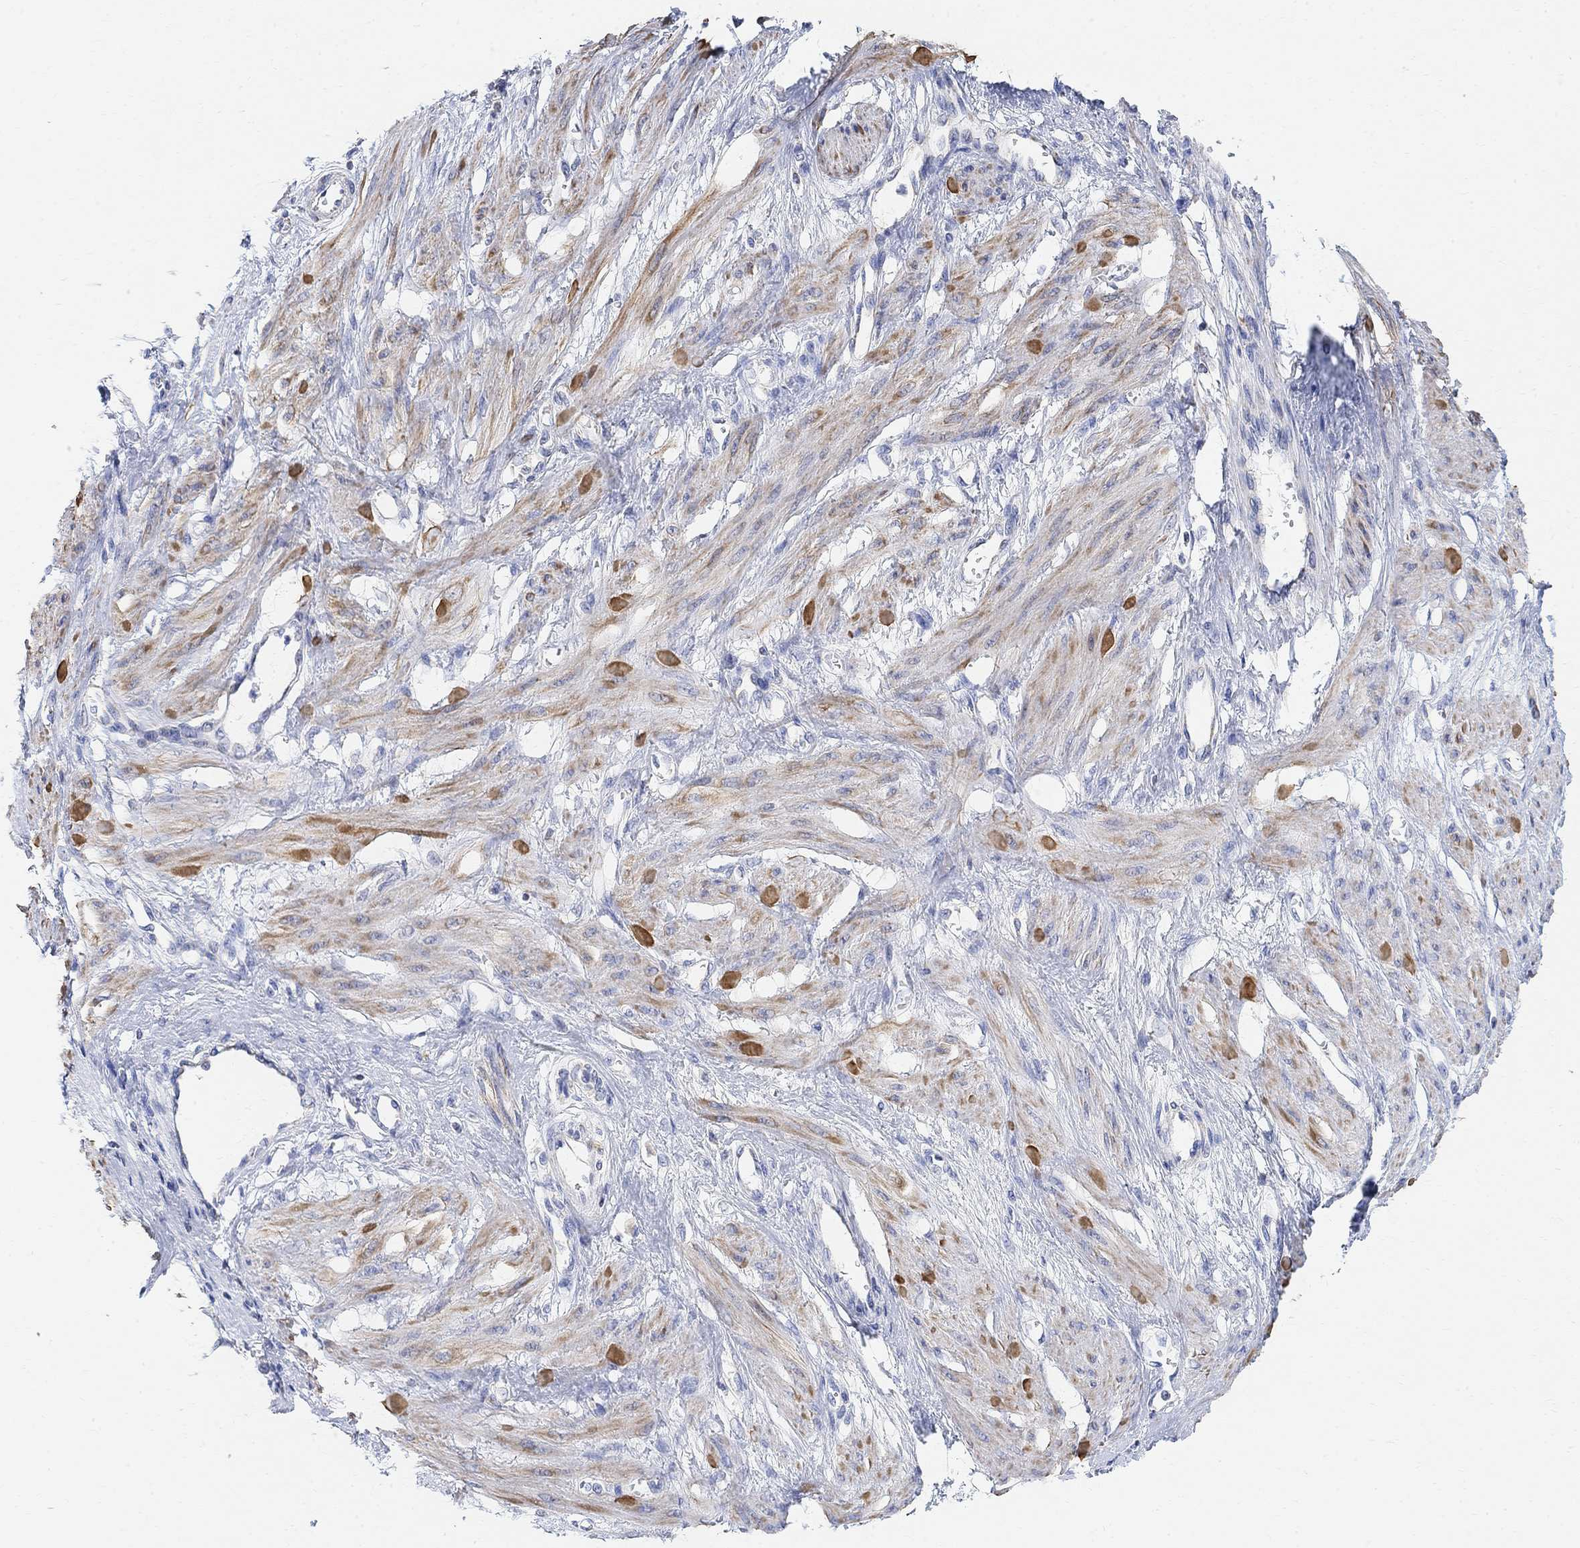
{"staining": {"intensity": "moderate", "quantity": "25%-75%", "location": "cytoplasmic/membranous"}, "tissue": "smooth muscle", "cell_type": "Smooth muscle cells", "image_type": "normal", "snomed": [{"axis": "morphology", "description": "Normal tissue, NOS"}, {"axis": "topography", "description": "Smooth muscle"}, {"axis": "topography", "description": "Uterus"}], "caption": "Brown immunohistochemical staining in unremarkable human smooth muscle reveals moderate cytoplasmic/membranous staining in approximately 25%-75% of smooth muscle cells. The staining was performed using DAB to visualize the protein expression in brown, while the nuclei were stained in blue with hematoxylin (Magnification: 20x).", "gene": "SYT12", "patient": {"sex": "female", "age": 39}}